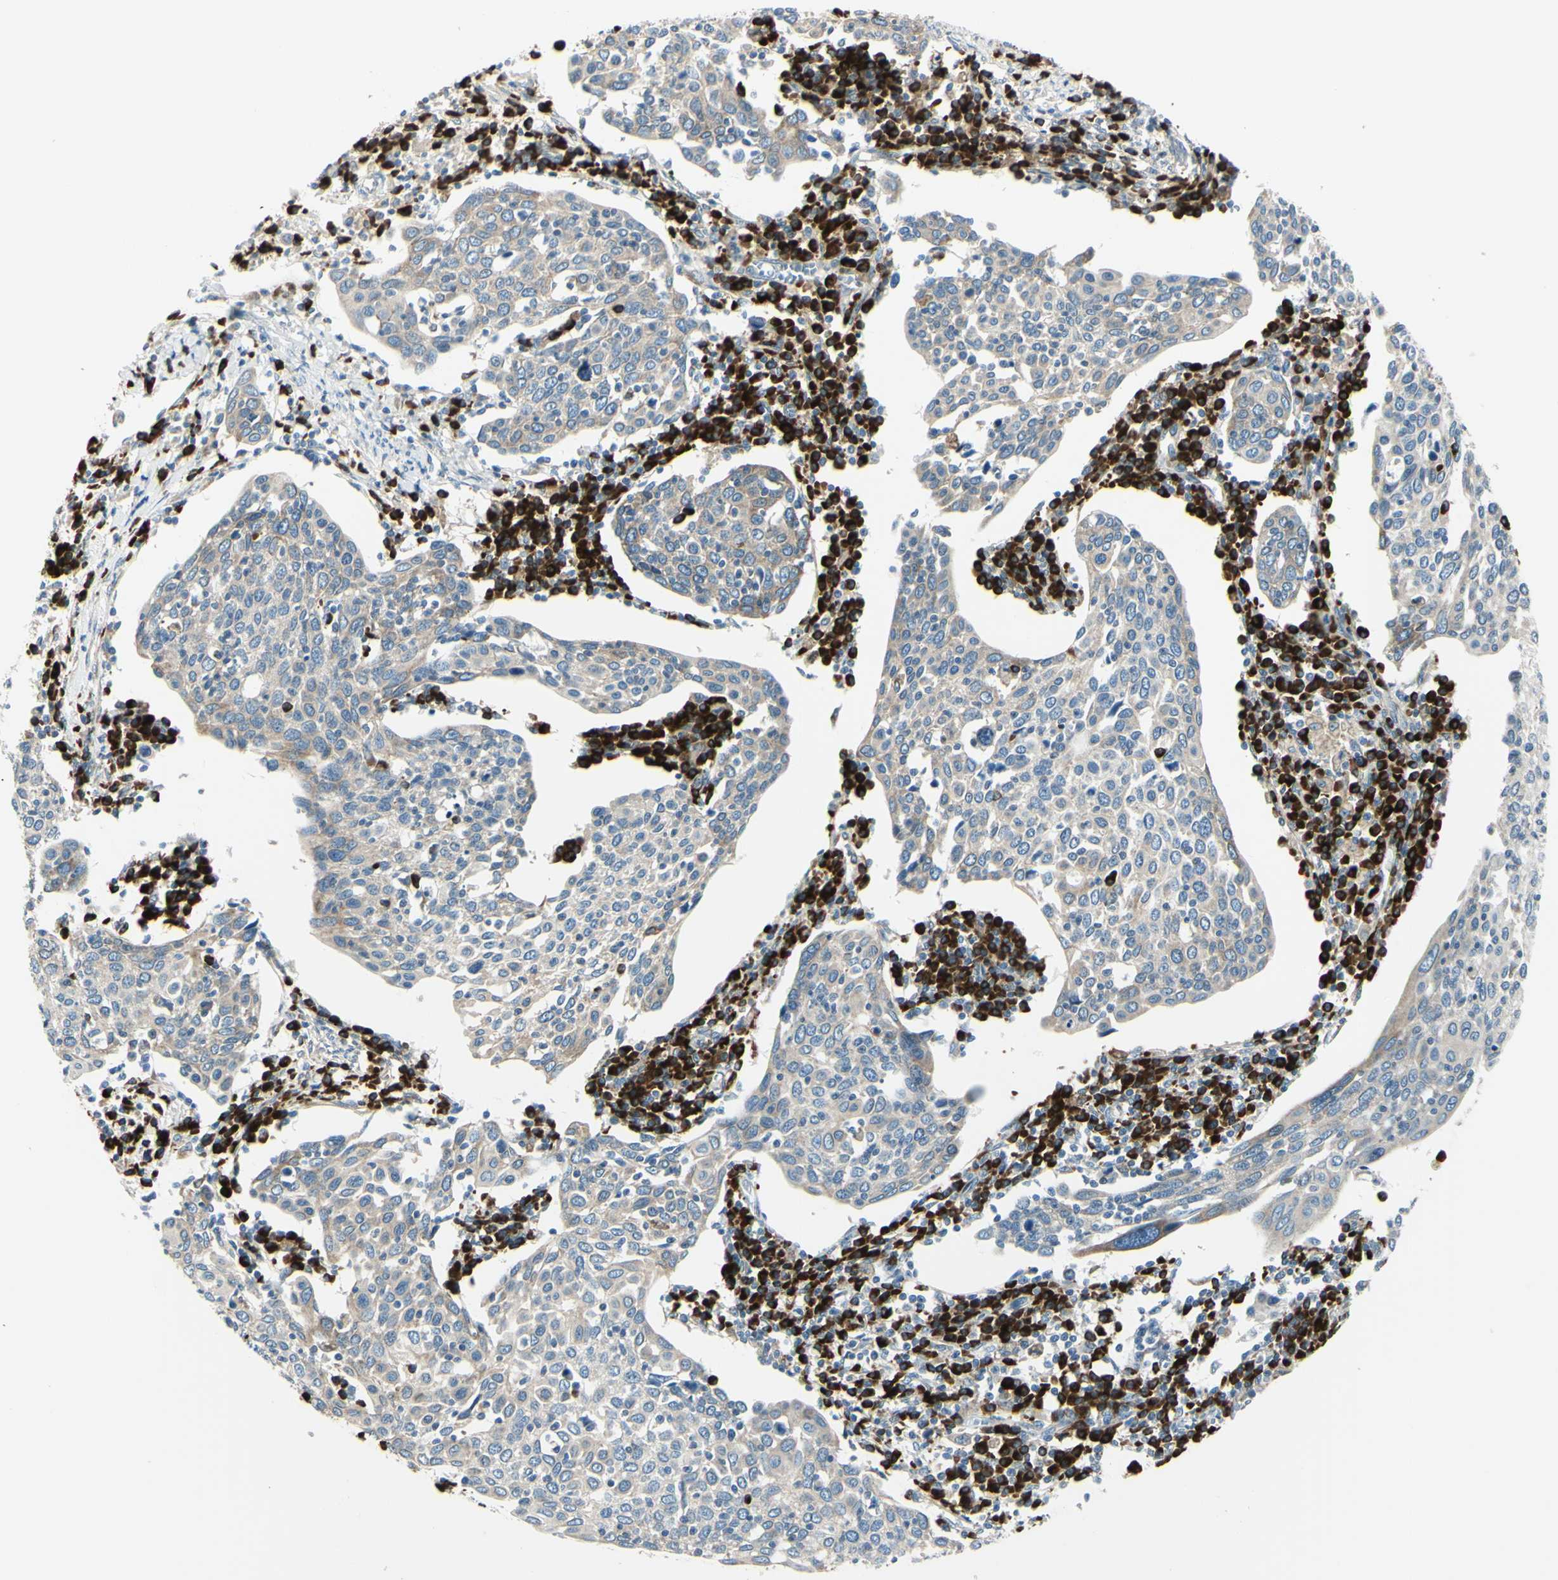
{"staining": {"intensity": "weak", "quantity": "25%-75%", "location": "cytoplasmic/membranous"}, "tissue": "cervical cancer", "cell_type": "Tumor cells", "image_type": "cancer", "snomed": [{"axis": "morphology", "description": "Squamous cell carcinoma, NOS"}, {"axis": "topography", "description": "Cervix"}], "caption": "Cervical squamous cell carcinoma stained with a protein marker demonstrates weak staining in tumor cells.", "gene": "SELENOS", "patient": {"sex": "female", "age": 40}}